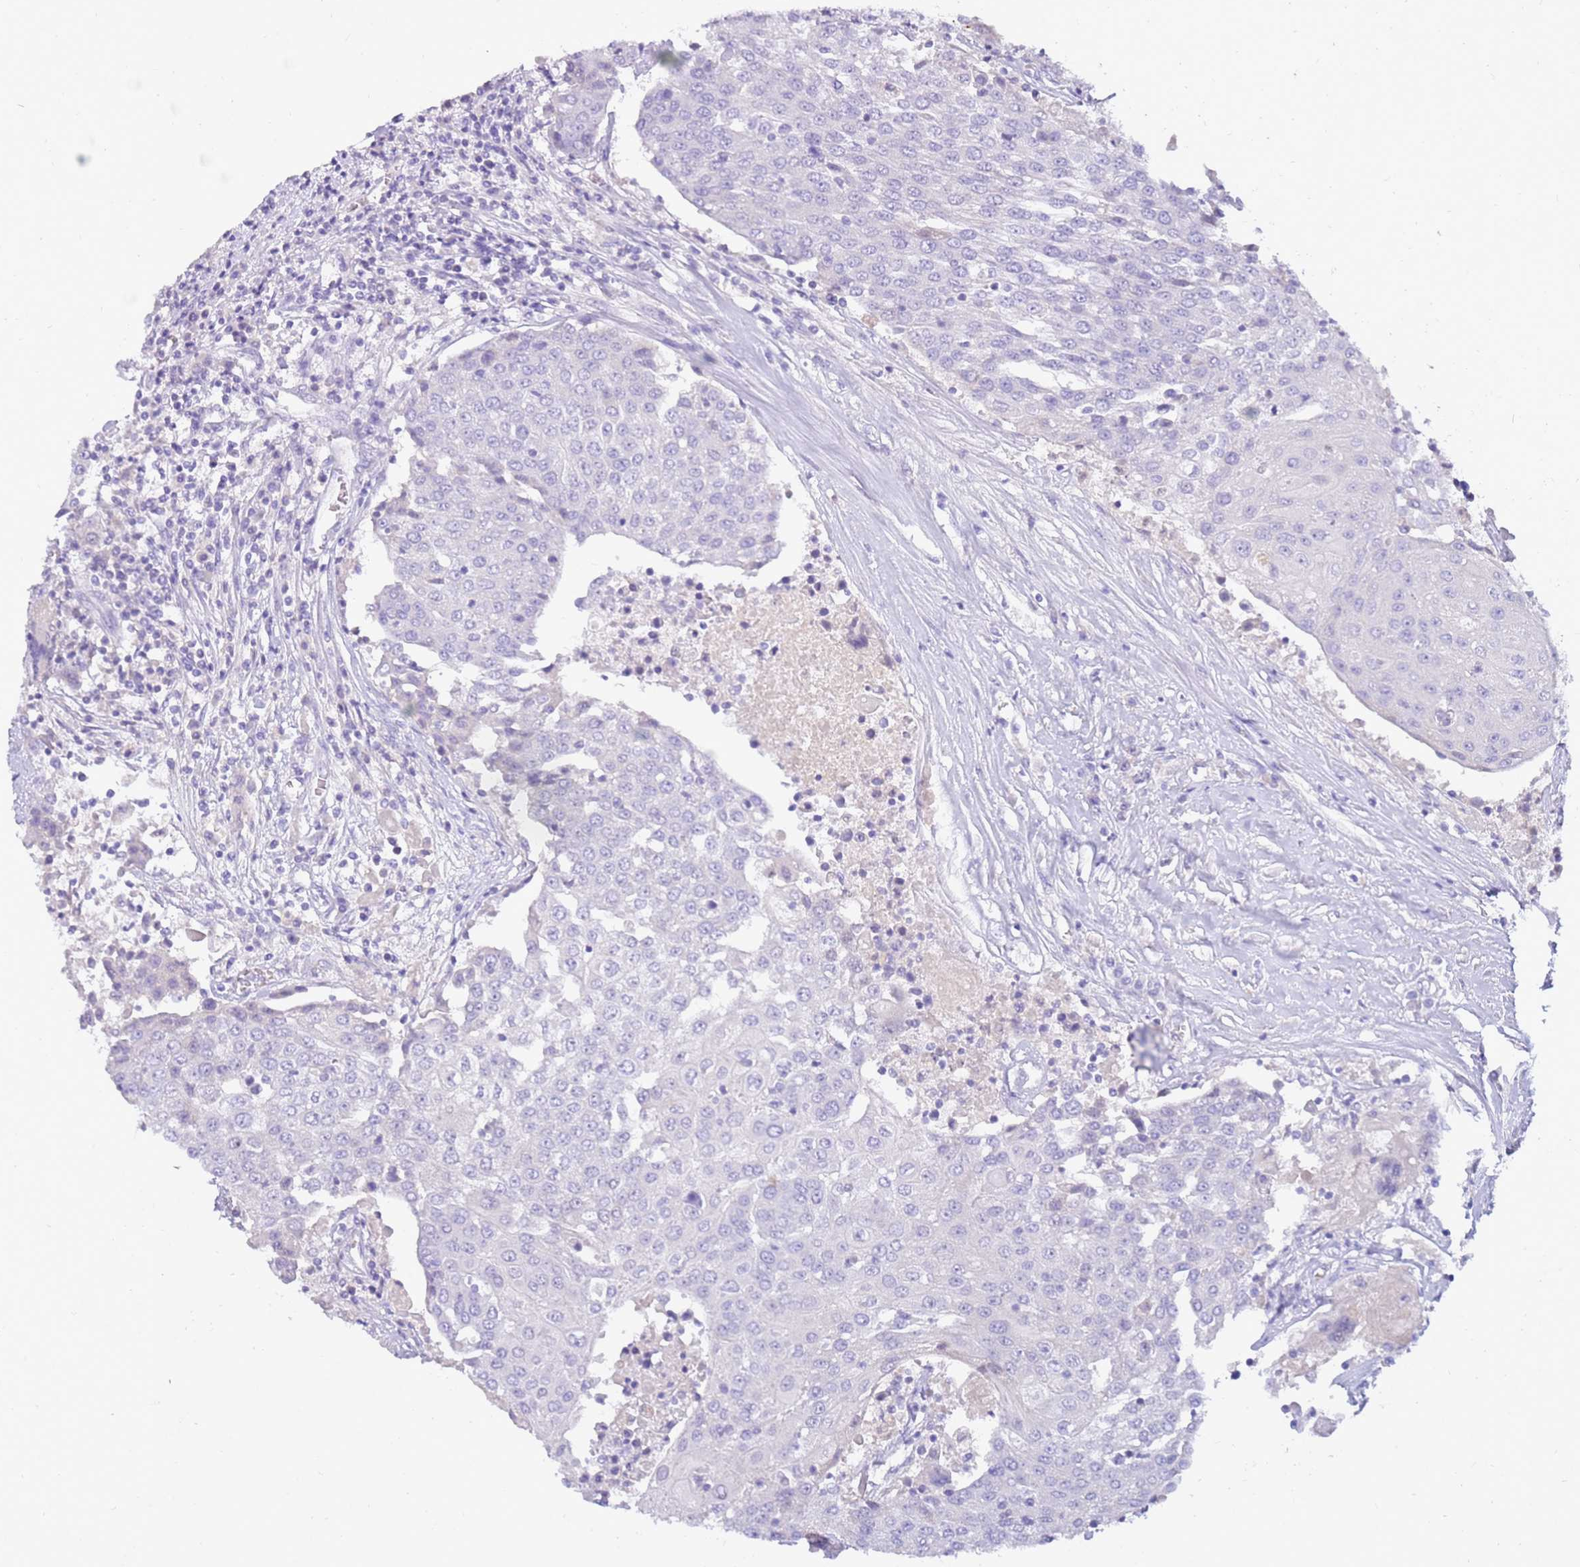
{"staining": {"intensity": "negative", "quantity": "none", "location": "none"}, "tissue": "urothelial cancer", "cell_type": "Tumor cells", "image_type": "cancer", "snomed": [{"axis": "morphology", "description": "Urothelial carcinoma, High grade"}, {"axis": "topography", "description": "Urinary bladder"}], "caption": "A histopathology image of urothelial cancer stained for a protein displays no brown staining in tumor cells.", "gene": "EVPLL", "patient": {"sex": "female", "age": 85}}